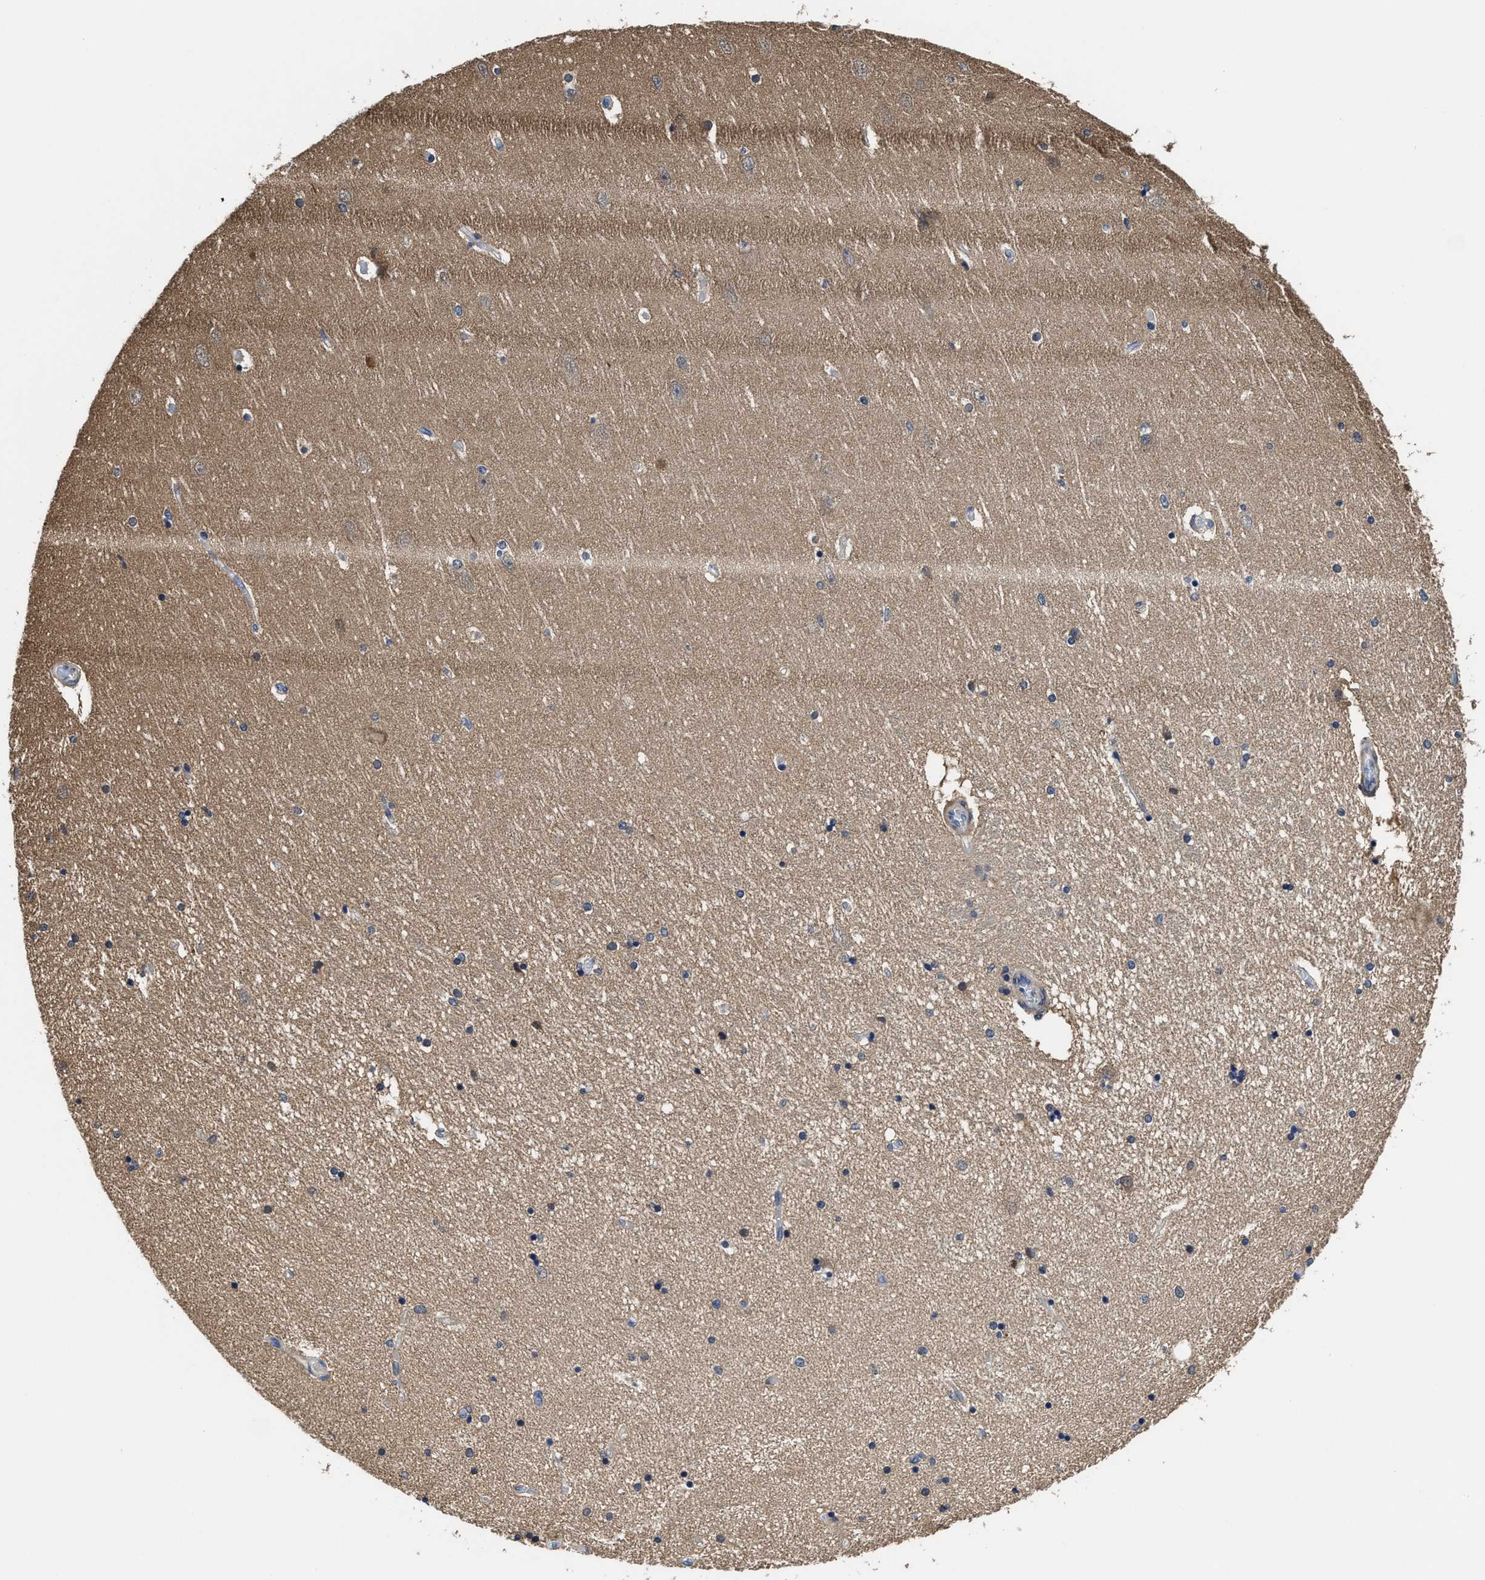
{"staining": {"intensity": "weak", "quantity": "25%-75%", "location": "cytoplasmic/membranous"}, "tissue": "hippocampus", "cell_type": "Glial cells", "image_type": "normal", "snomed": [{"axis": "morphology", "description": "Normal tissue, NOS"}, {"axis": "topography", "description": "Hippocampus"}], "caption": "Protein staining of benign hippocampus exhibits weak cytoplasmic/membranous staining in about 25%-75% of glial cells.", "gene": "KIF12", "patient": {"sex": "female", "age": 54}}